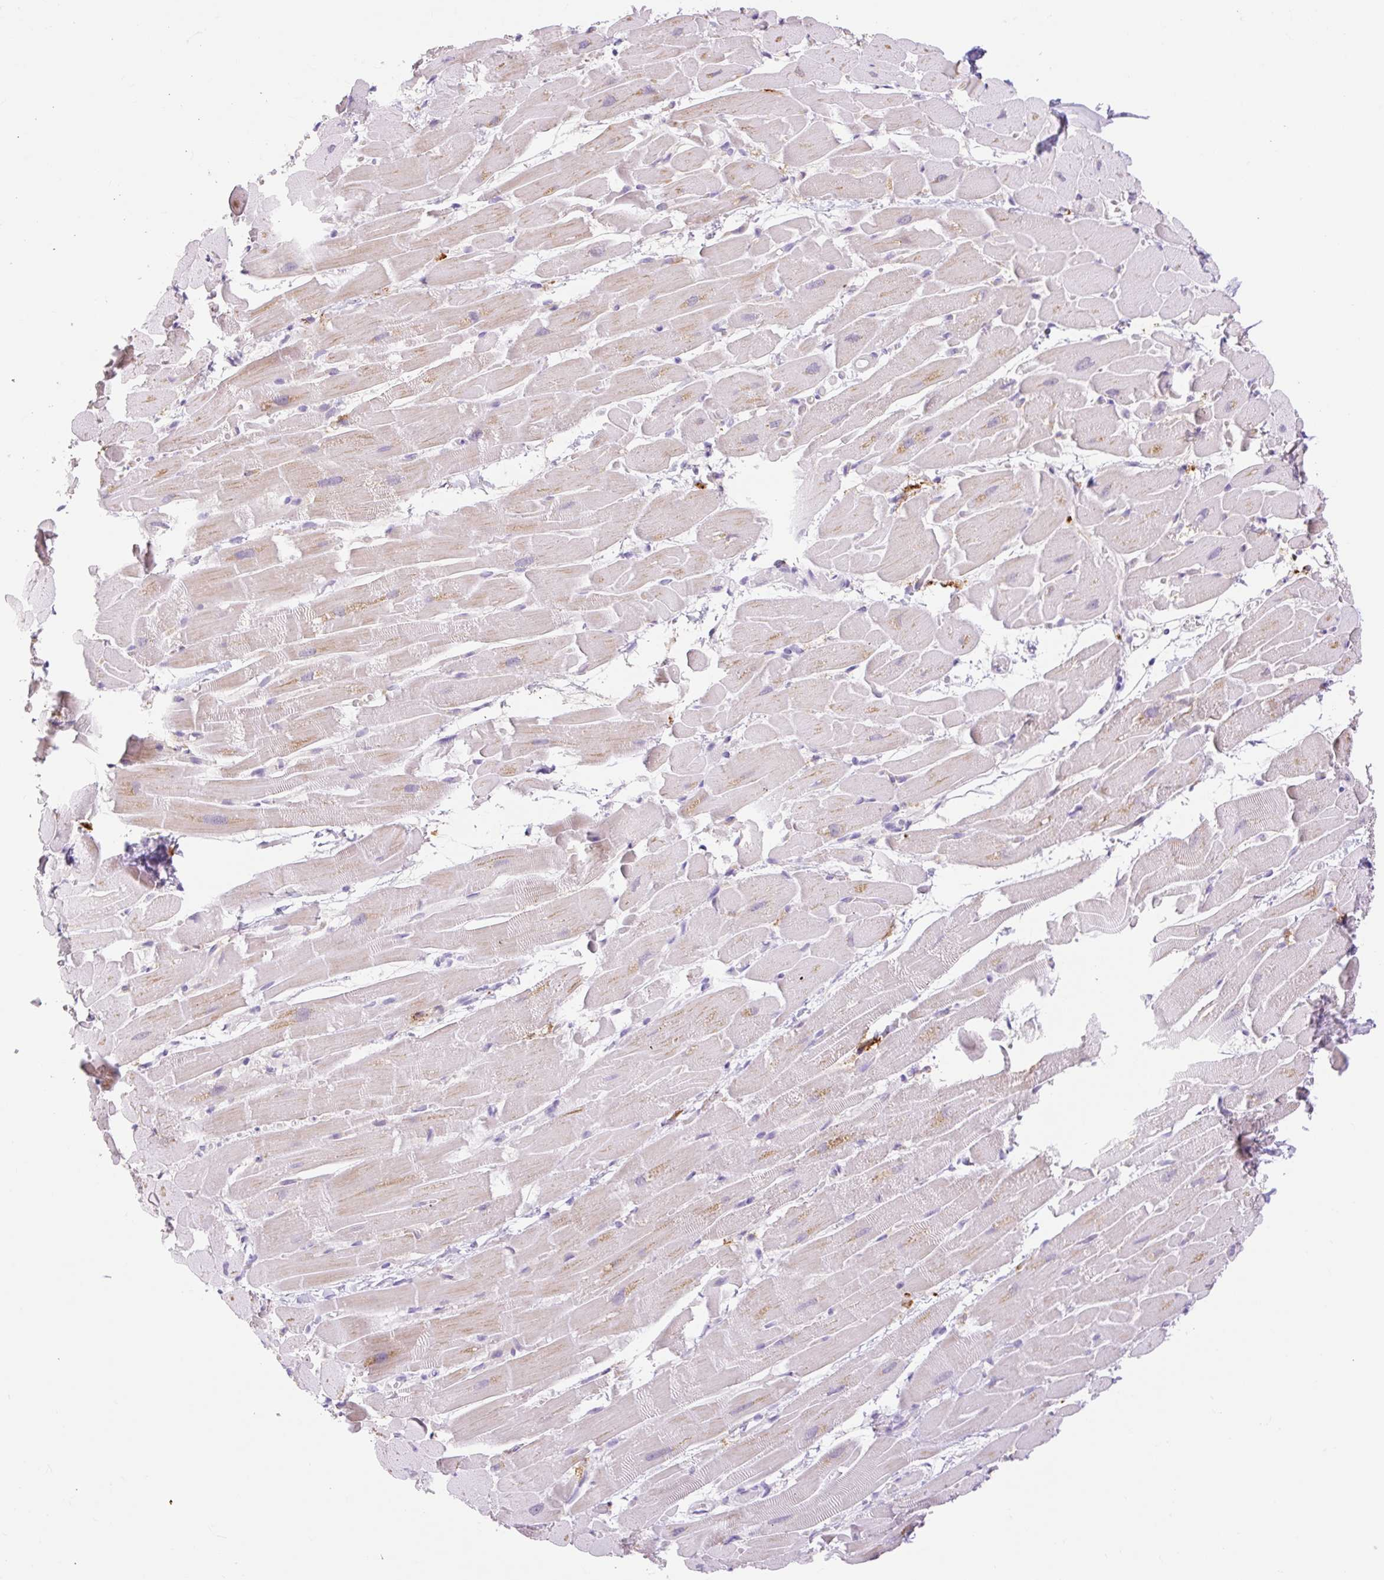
{"staining": {"intensity": "weak", "quantity": "25%-75%", "location": "cytoplasmic/membranous"}, "tissue": "heart muscle", "cell_type": "Cardiomyocytes", "image_type": "normal", "snomed": [{"axis": "morphology", "description": "Normal tissue, NOS"}, {"axis": "topography", "description": "Heart"}], "caption": "A high-resolution histopathology image shows immunohistochemistry staining of benign heart muscle, which reveals weak cytoplasmic/membranous positivity in about 25%-75% of cardiomyocytes. The protein is stained brown, and the nuclei are stained in blue (DAB IHC with brightfield microscopy, high magnification).", "gene": "SIGLEC1", "patient": {"sex": "male", "age": 37}}